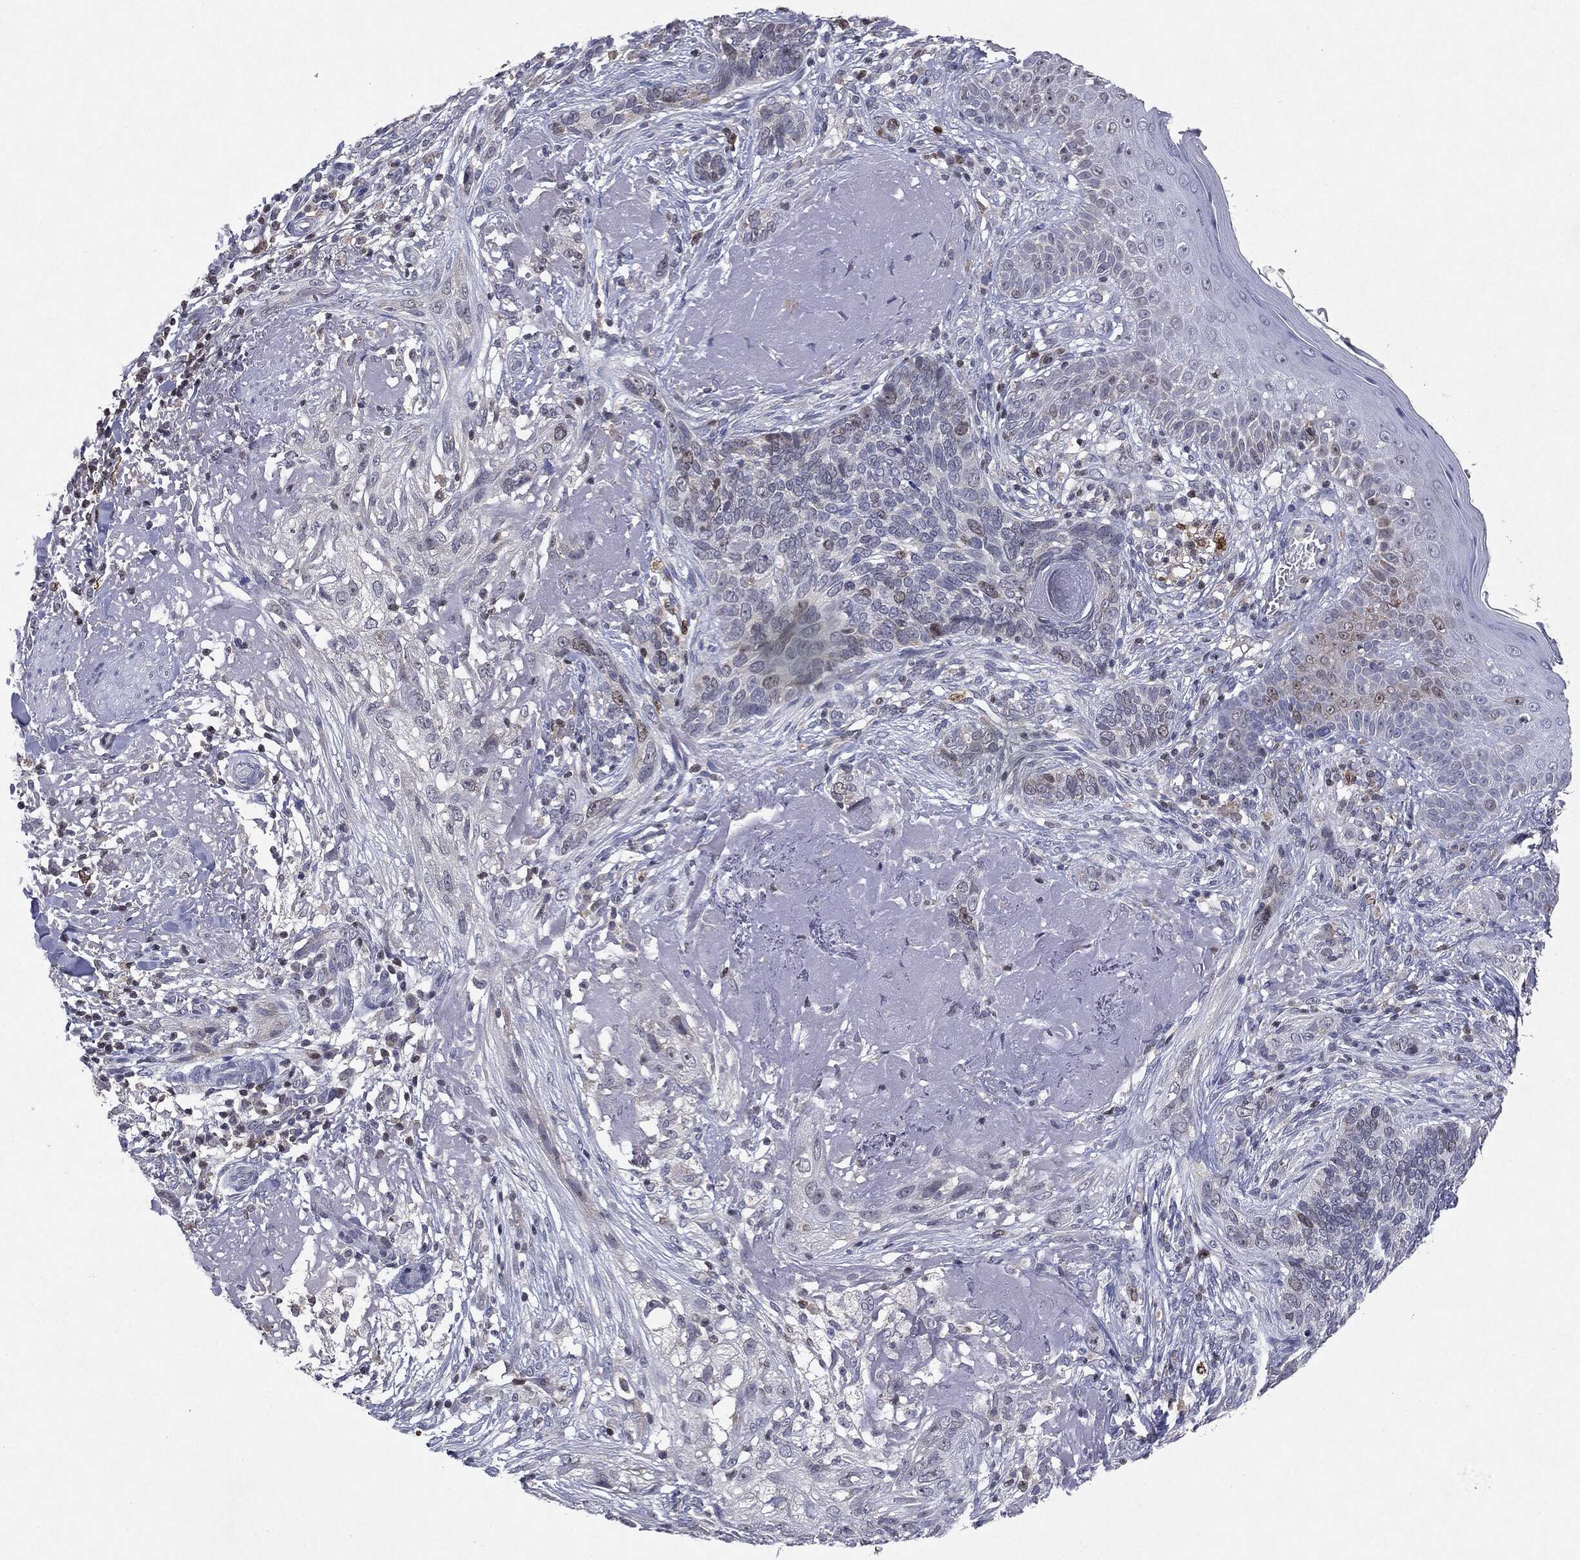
{"staining": {"intensity": "negative", "quantity": "none", "location": "none"}, "tissue": "skin cancer", "cell_type": "Tumor cells", "image_type": "cancer", "snomed": [{"axis": "morphology", "description": "Basal cell carcinoma"}, {"axis": "topography", "description": "Skin"}], "caption": "Immunohistochemistry (IHC) of human skin cancer (basal cell carcinoma) exhibits no staining in tumor cells.", "gene": "KIF2C", "patient": {"sex": "male", "age": 91}}